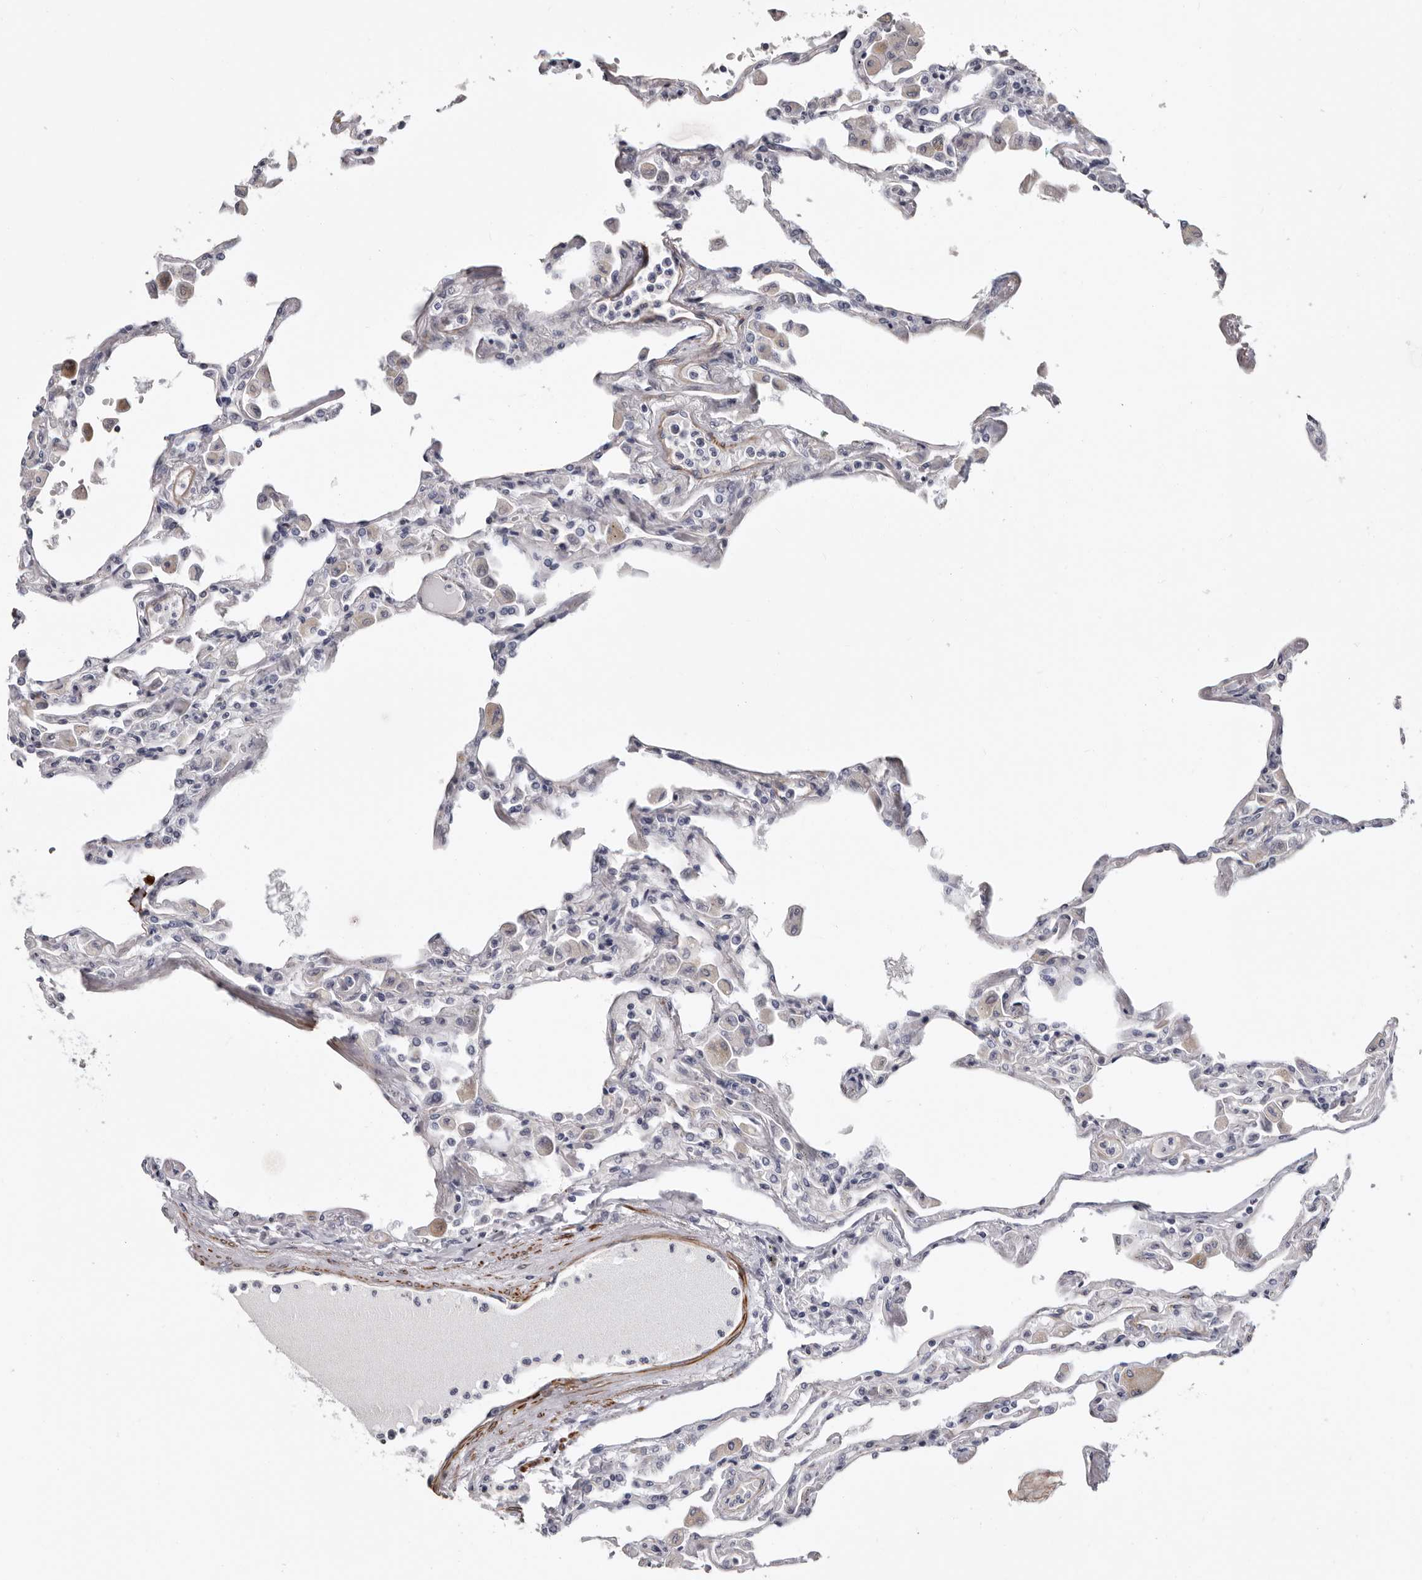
{"staining": {"intensity": "negative", "quantity": "none", "location": "none"}, "tissue": "lung", "cell_type": "Alveolar cells", "image_type": "normal", "snomed": [{"axis": "morphology", "description": "Normal tissue, NOS"}, {"axis": "topography", "description": "Bronchus"}, {"axis": "topography", "description": "Lung"}], "caption": "Immunohistochemistry (IHC) photomicrograph of normal lung: lung stained with DAB (3,3'-diaminobenzidine) displays no significant protein expression in alveolar cells.", "gene": "ADGRL4", "patient": {"sex": "female", "age": 49}}